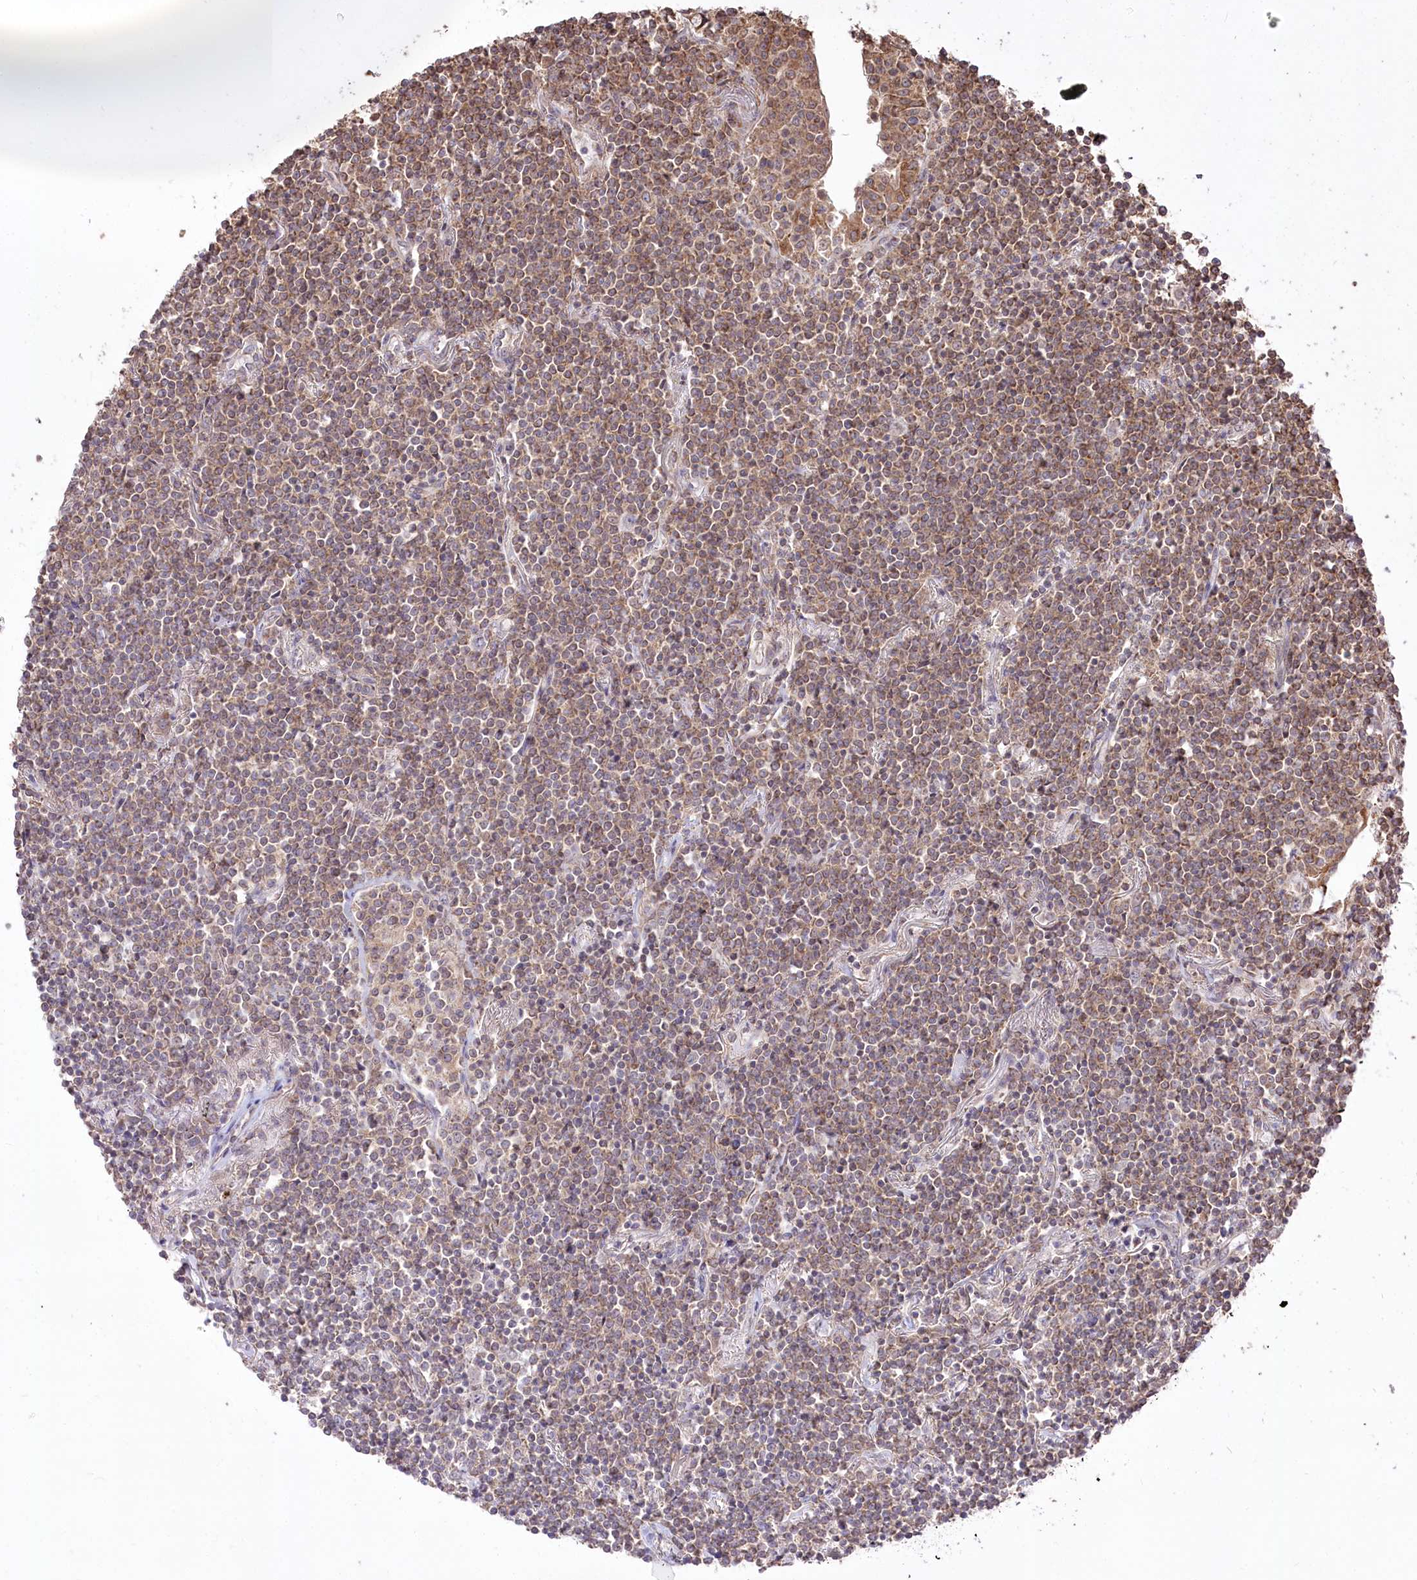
{"staining": {"intensity": "moderate", "quantity": "25%-75%", "location": "cytoplasmic/membranous"}, "tissue": "lymphoma", "cell_type": "Tumor cells", "image_type": "cancer", "snomed": [{"axis": "morphology", "description": "Malignant lymphoma, non-Hodgkin's type, Low grade"}, {"axis": "topography", "description": "Lung"}], "caption": "Protein staining displays moderate cytoplasmic/membranous staining in approximately 25%-75% of tumor cells in low-grade malignant lymphoma, non-Hodgkin's type.", "gene": "XYLB", "patient": {"sex": "female", "age": 71}}